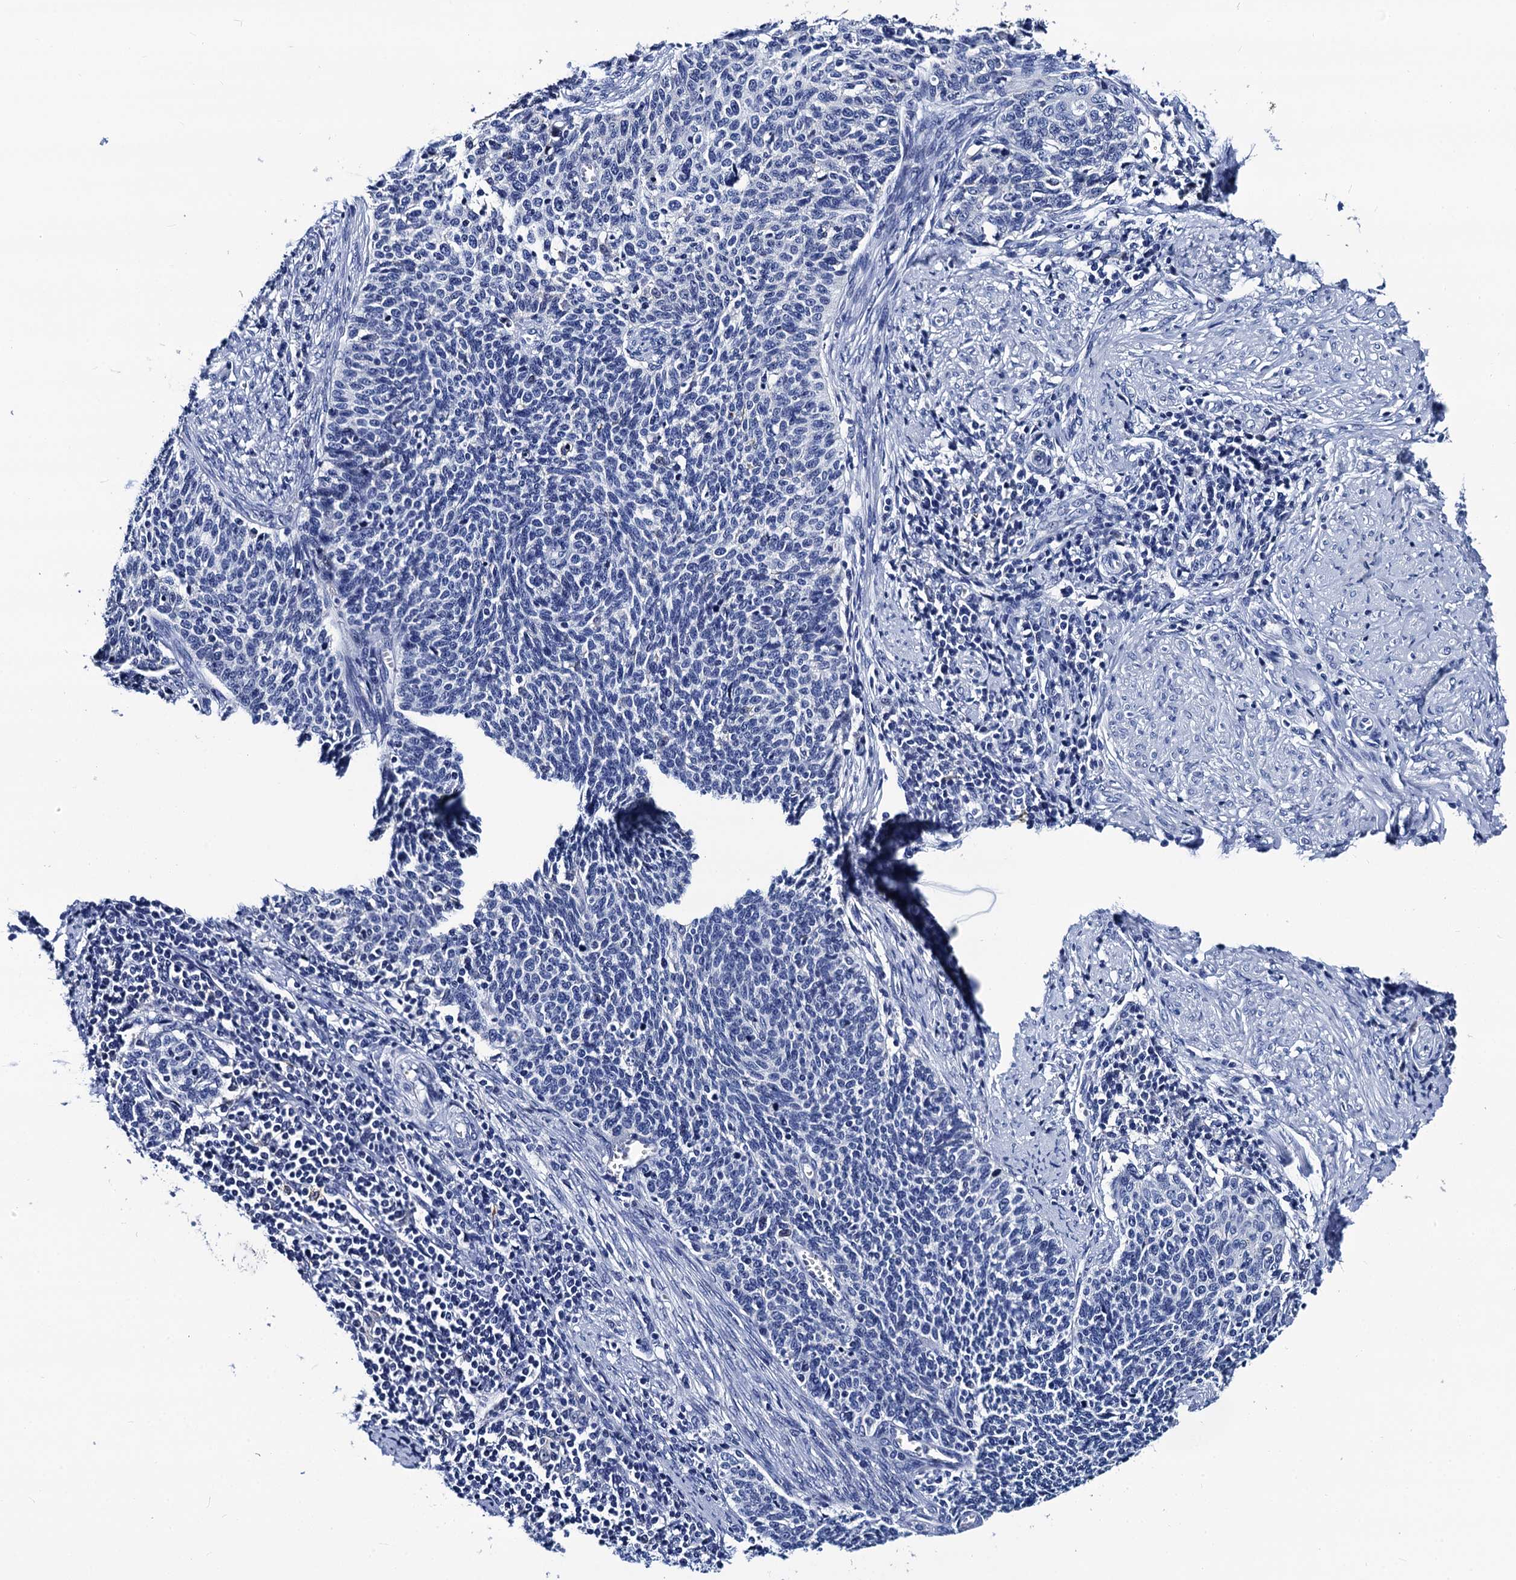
{"staining": {"intensity": "negative", "quantity": "none", "location": "none"}, "tissue": "cervical cancer", "cell_type": "Tumor cells", "image_type": "cancer", "snomed": [{"axis": "morphology", "description": "Squamous cell carcinoma, NOS"}, {"axis": "topography", "description": "Cervix"}], "caption": "DAB immunohistochemical staining of human squamous cell carcinoma (cervical) displays no significant positivity in tumor cells.", "gene": "LRRC30", "patient": {"sex": "female", "age": 39}}